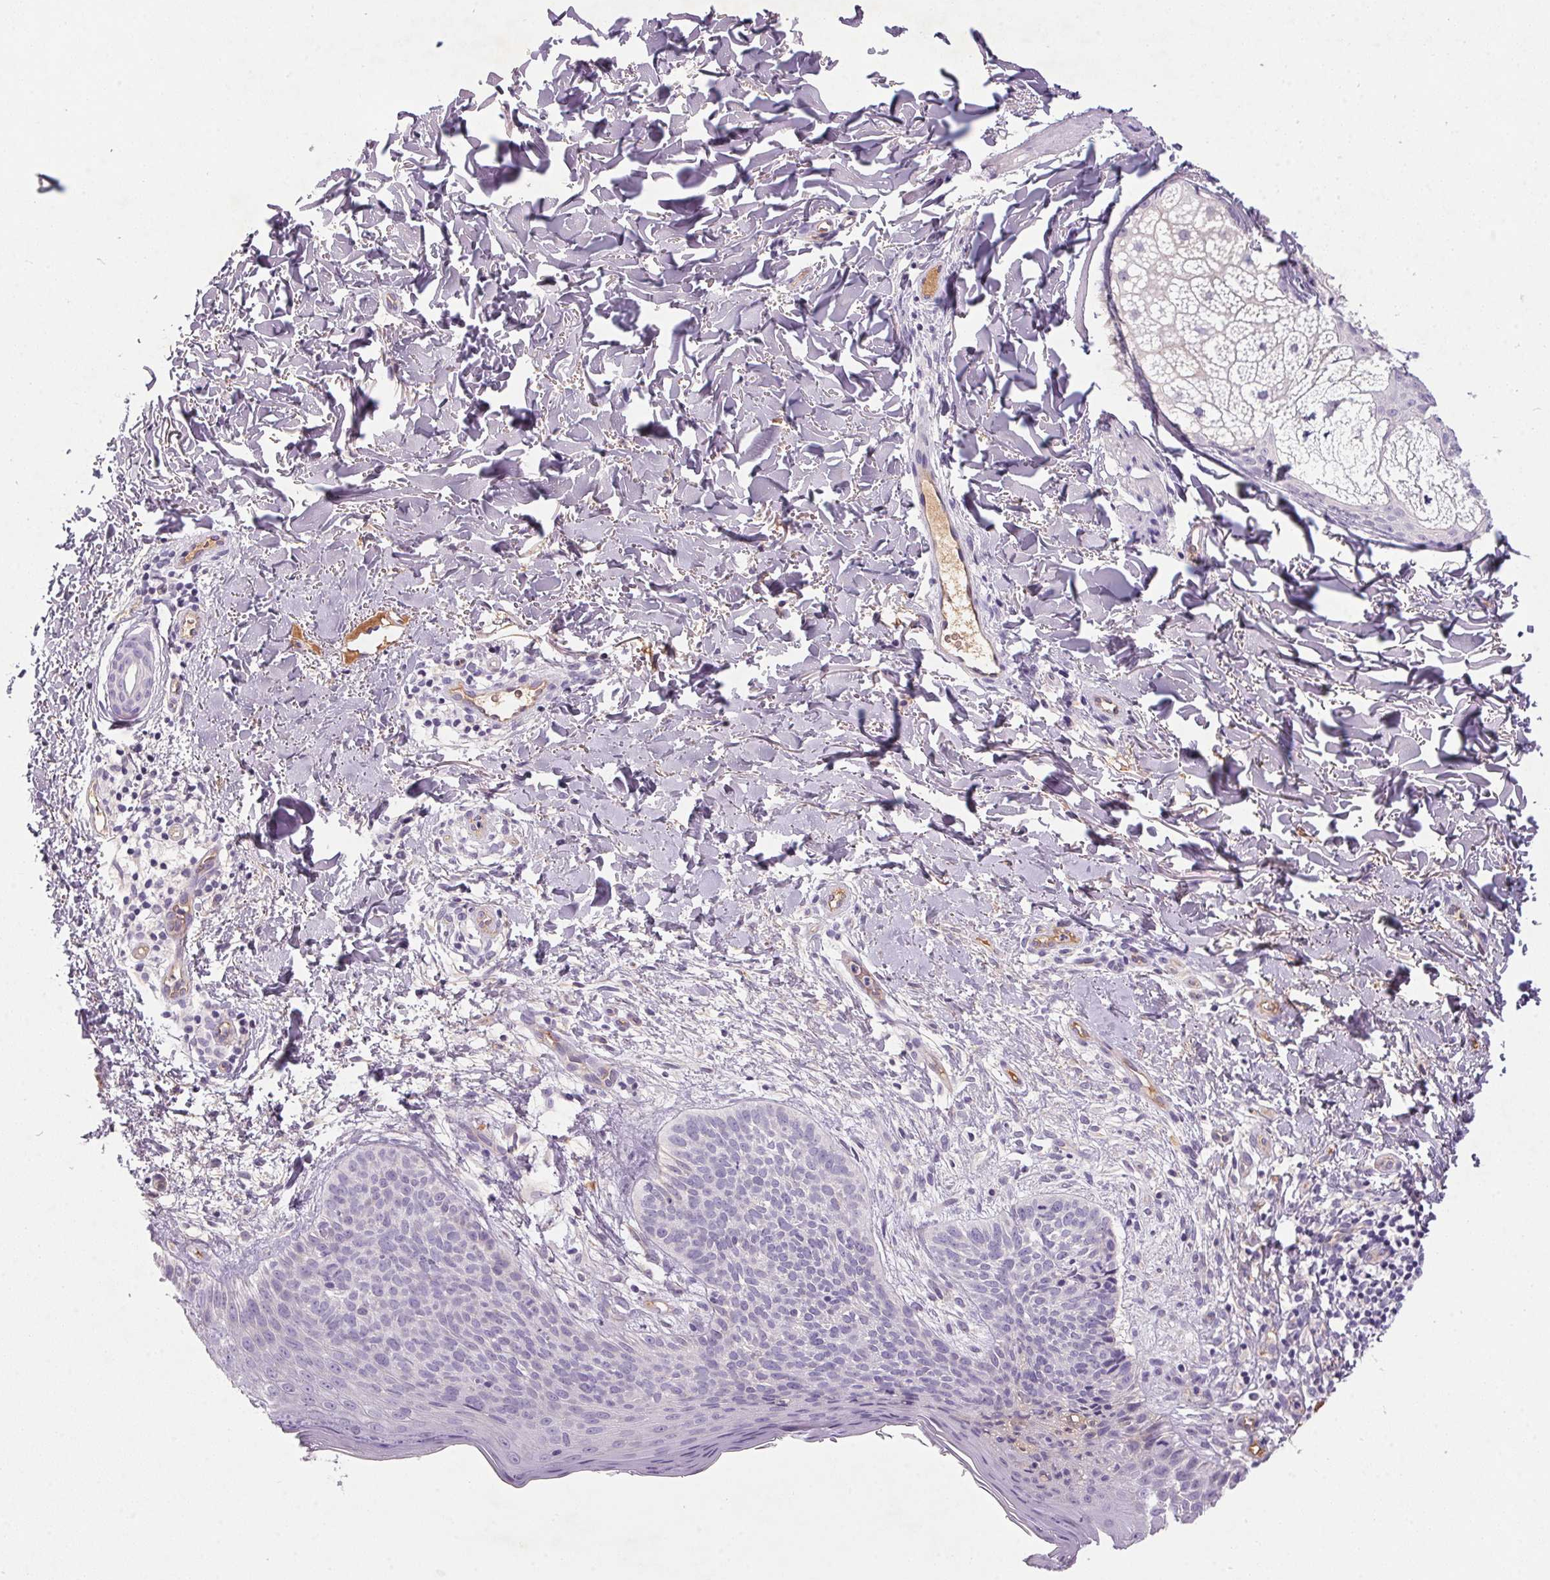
{"staining": {"intensity": "negative", "quantity": "none", "location": "none"}, "tissue": "skin cancer", "cell_type": "Tumor cells", "image_type": "cancer", "snomed": [{"axis": "morphology", "description": "Basal cell carcinoma"}, {"axis": "topography", "description": "Skin"}], "caption": "DAB immunohistochemical staining of human skin cancer exhibits no significant staining in tumor cells.", "gene": "APOC4", "patient": {"sex": "male", "age": 57}}